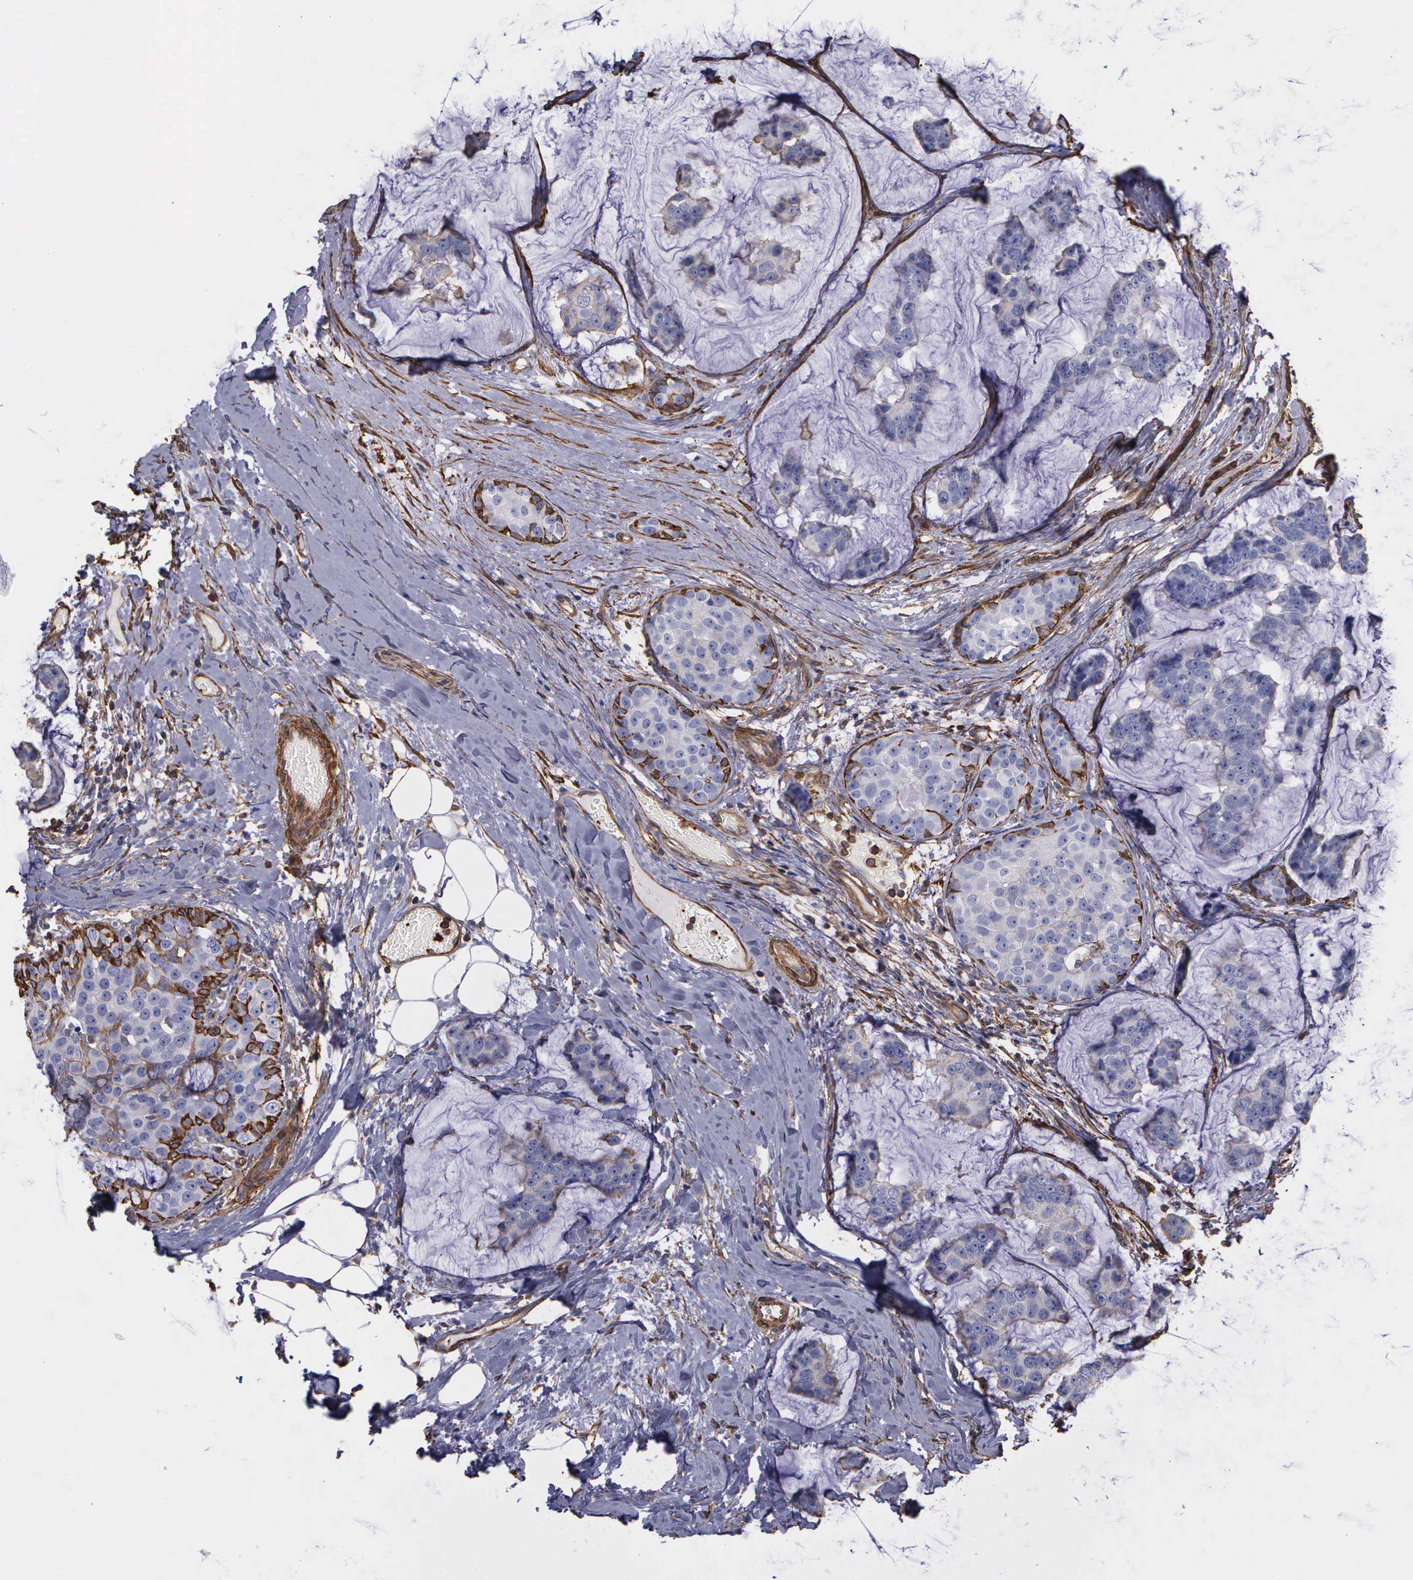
{"staining": {"intensity": "strong", "quantity": "<25%", "location": "cytoplasmic/membranous"}, "tissue": "breast cancer", "cell_type": "Tumor cells", "image_type": "cancer", "snomed": [{"axis": "morphology", "description": "Normal tissue, NOS"}, {"axis": "morphology", "description": "Duct carcinoma"}, {"axis": "topography", "description": "Breast"}], "caption": "Breast infiltrating ductal carcinoma stained for a protein shows strong cytoplasmic/membranous positivity in tumor cells.", "gene": "FLNA", "patient": {"sex": "female", "age": 50}}